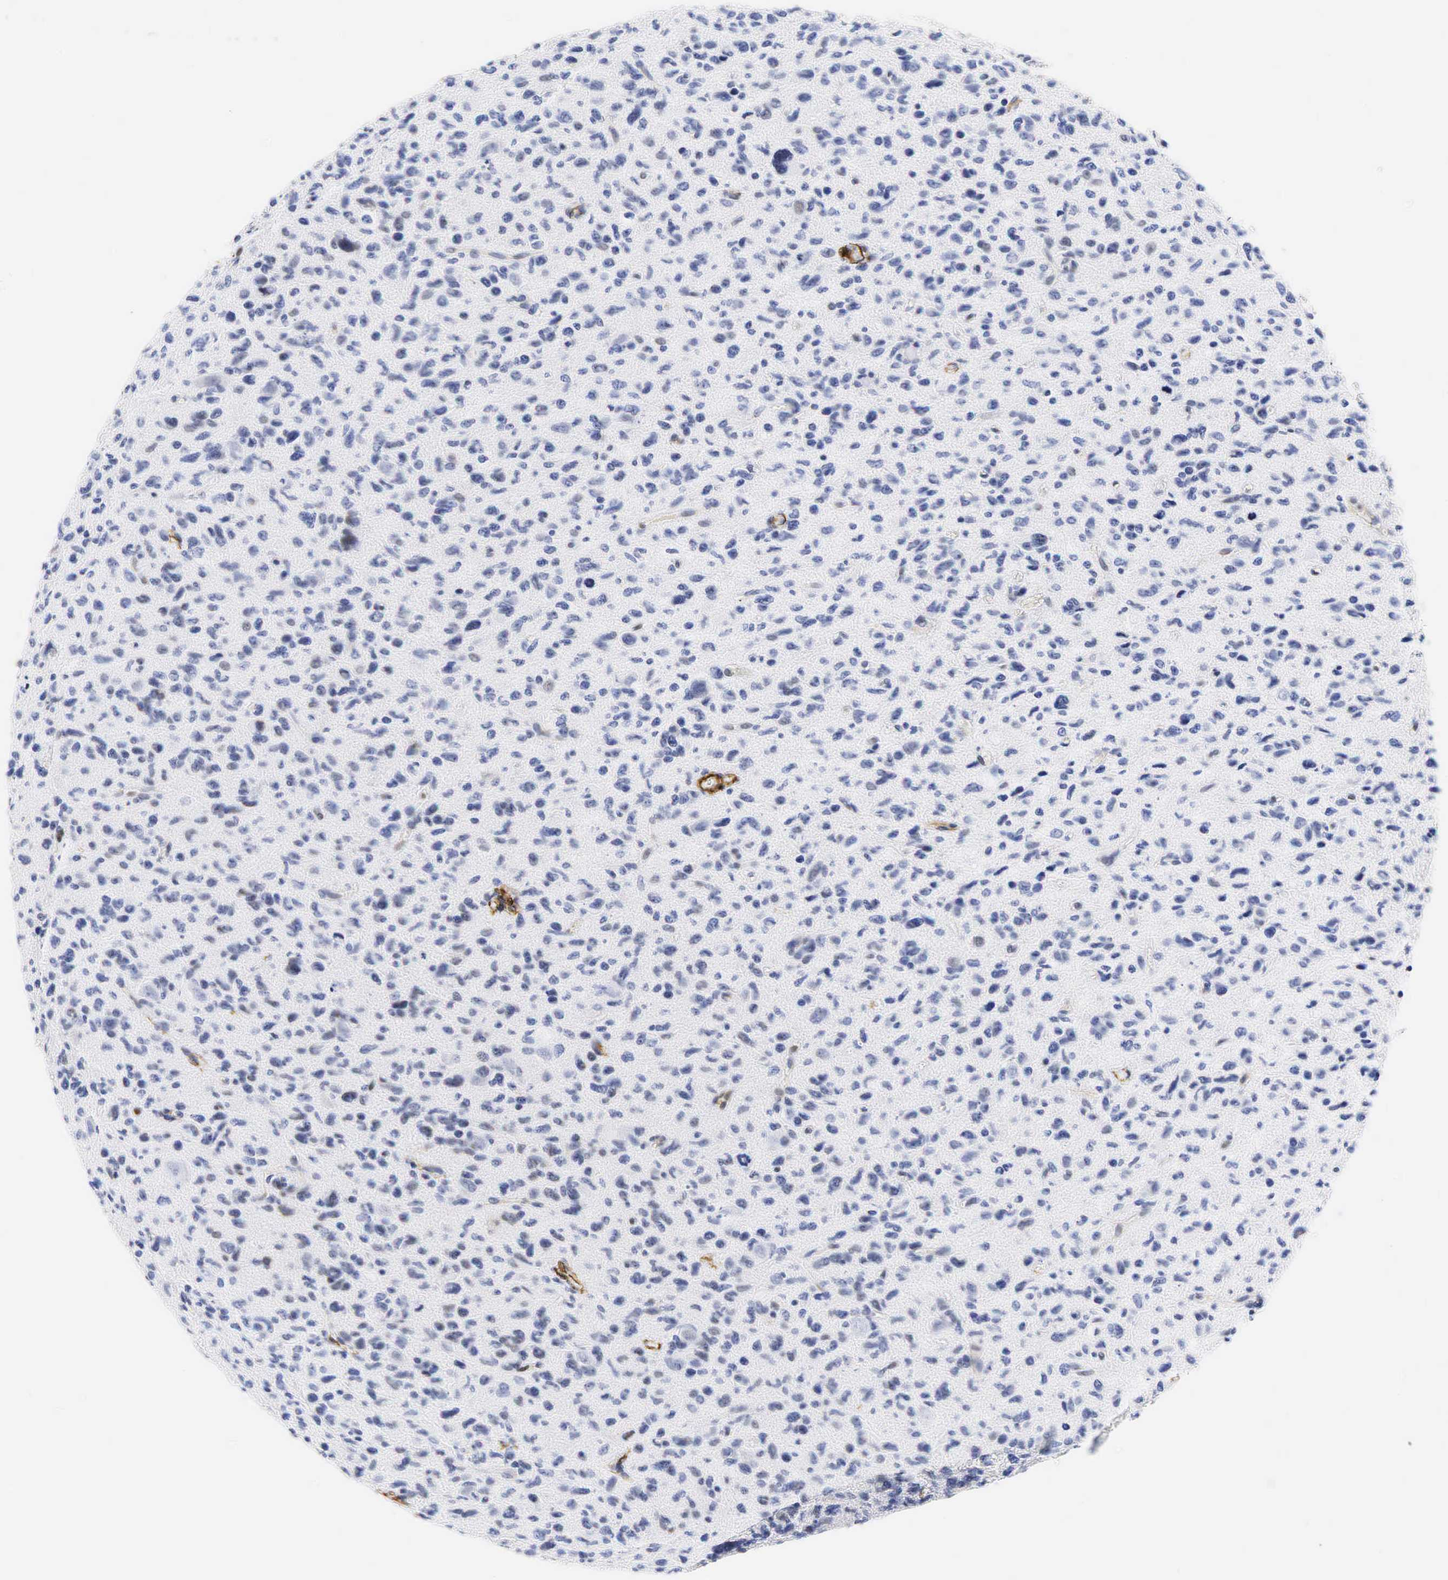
{"staining": {"intensity": "negative", "quantity": "none", "location": "none"}, "tissue": "glioma", "cell_type": "Tumor cells", "image_type": "cancer", "snomed": [{"axis": "morphology", "description": "Glioma, malignant, High grade"}, {"axis": "topography", "description": "Brain"}], "caption": "An immunohistochemistry image of glioma is shown. There is no staining in tumor cells of glioma.", "gene": "ACTA2", "patient": {"sex": "female", "age": 60}}